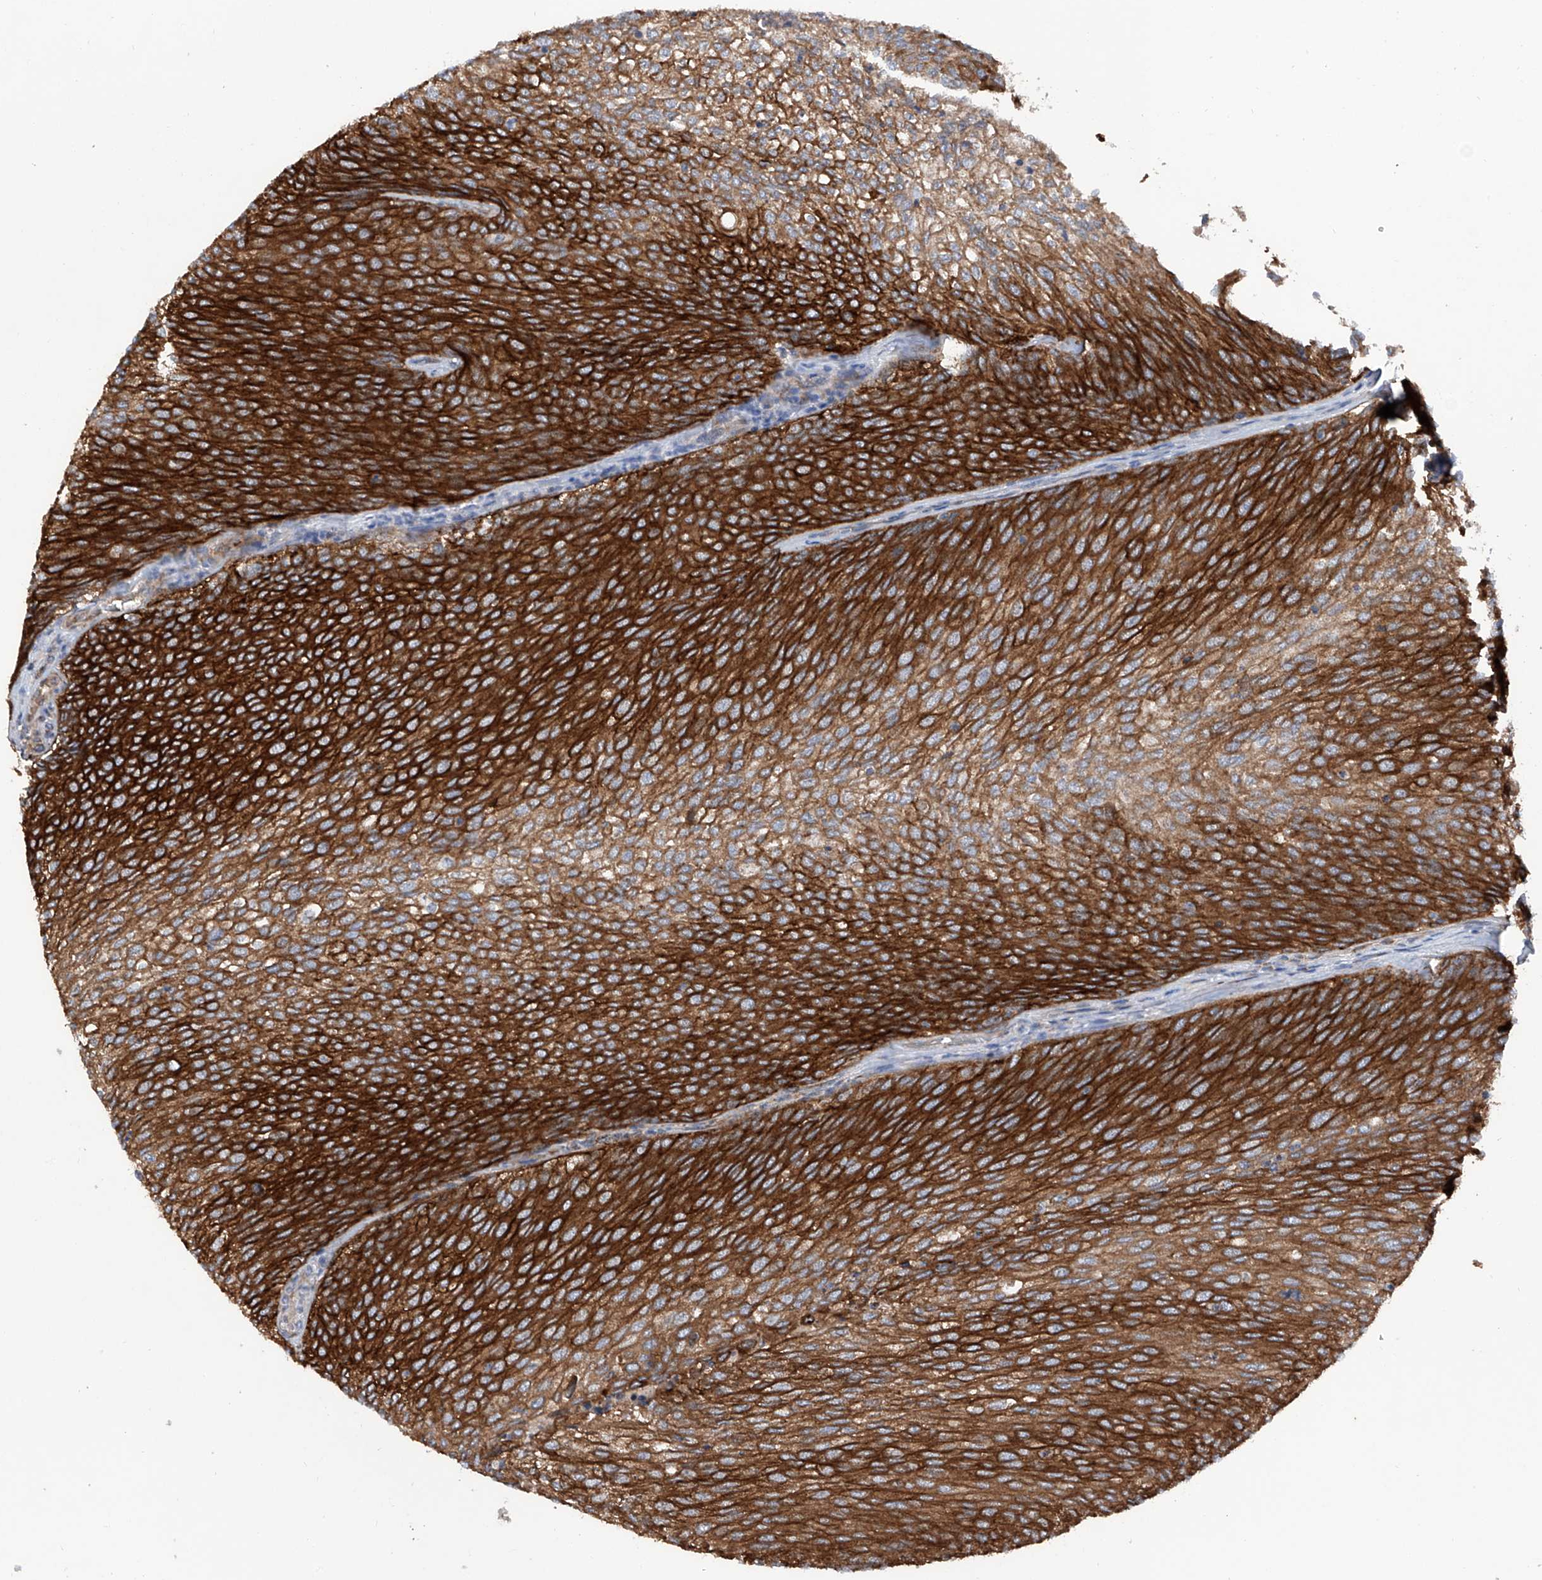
{"staining": {"intensity": "strong", "quantity": ">75%", "location": "cytoplasmic/membranous"}, "tissue": "urothelial cancer", "cell_type": "Tumor cells", "image_type": "cancer", "snomed": [{"axis": "morphology", "description": "Urothelial carcinoma, Low grade"}, {"axis": "topography", "description": "Urinary bladder"}], "caption": "Immunohistochemistry (DAB (3,3'-diaminobenzidine)) staining of urothelial cancer shows strong cytoplasmic/membranous protein positivity in approximately >75% of tumor cells. The staining is performed using DAB brown chromogen to label protein expression. The nuclei are counter-stained blue using hematoxylin.", "gene": "ASCC3", "patient": {"sex": "female", "age": 79}}